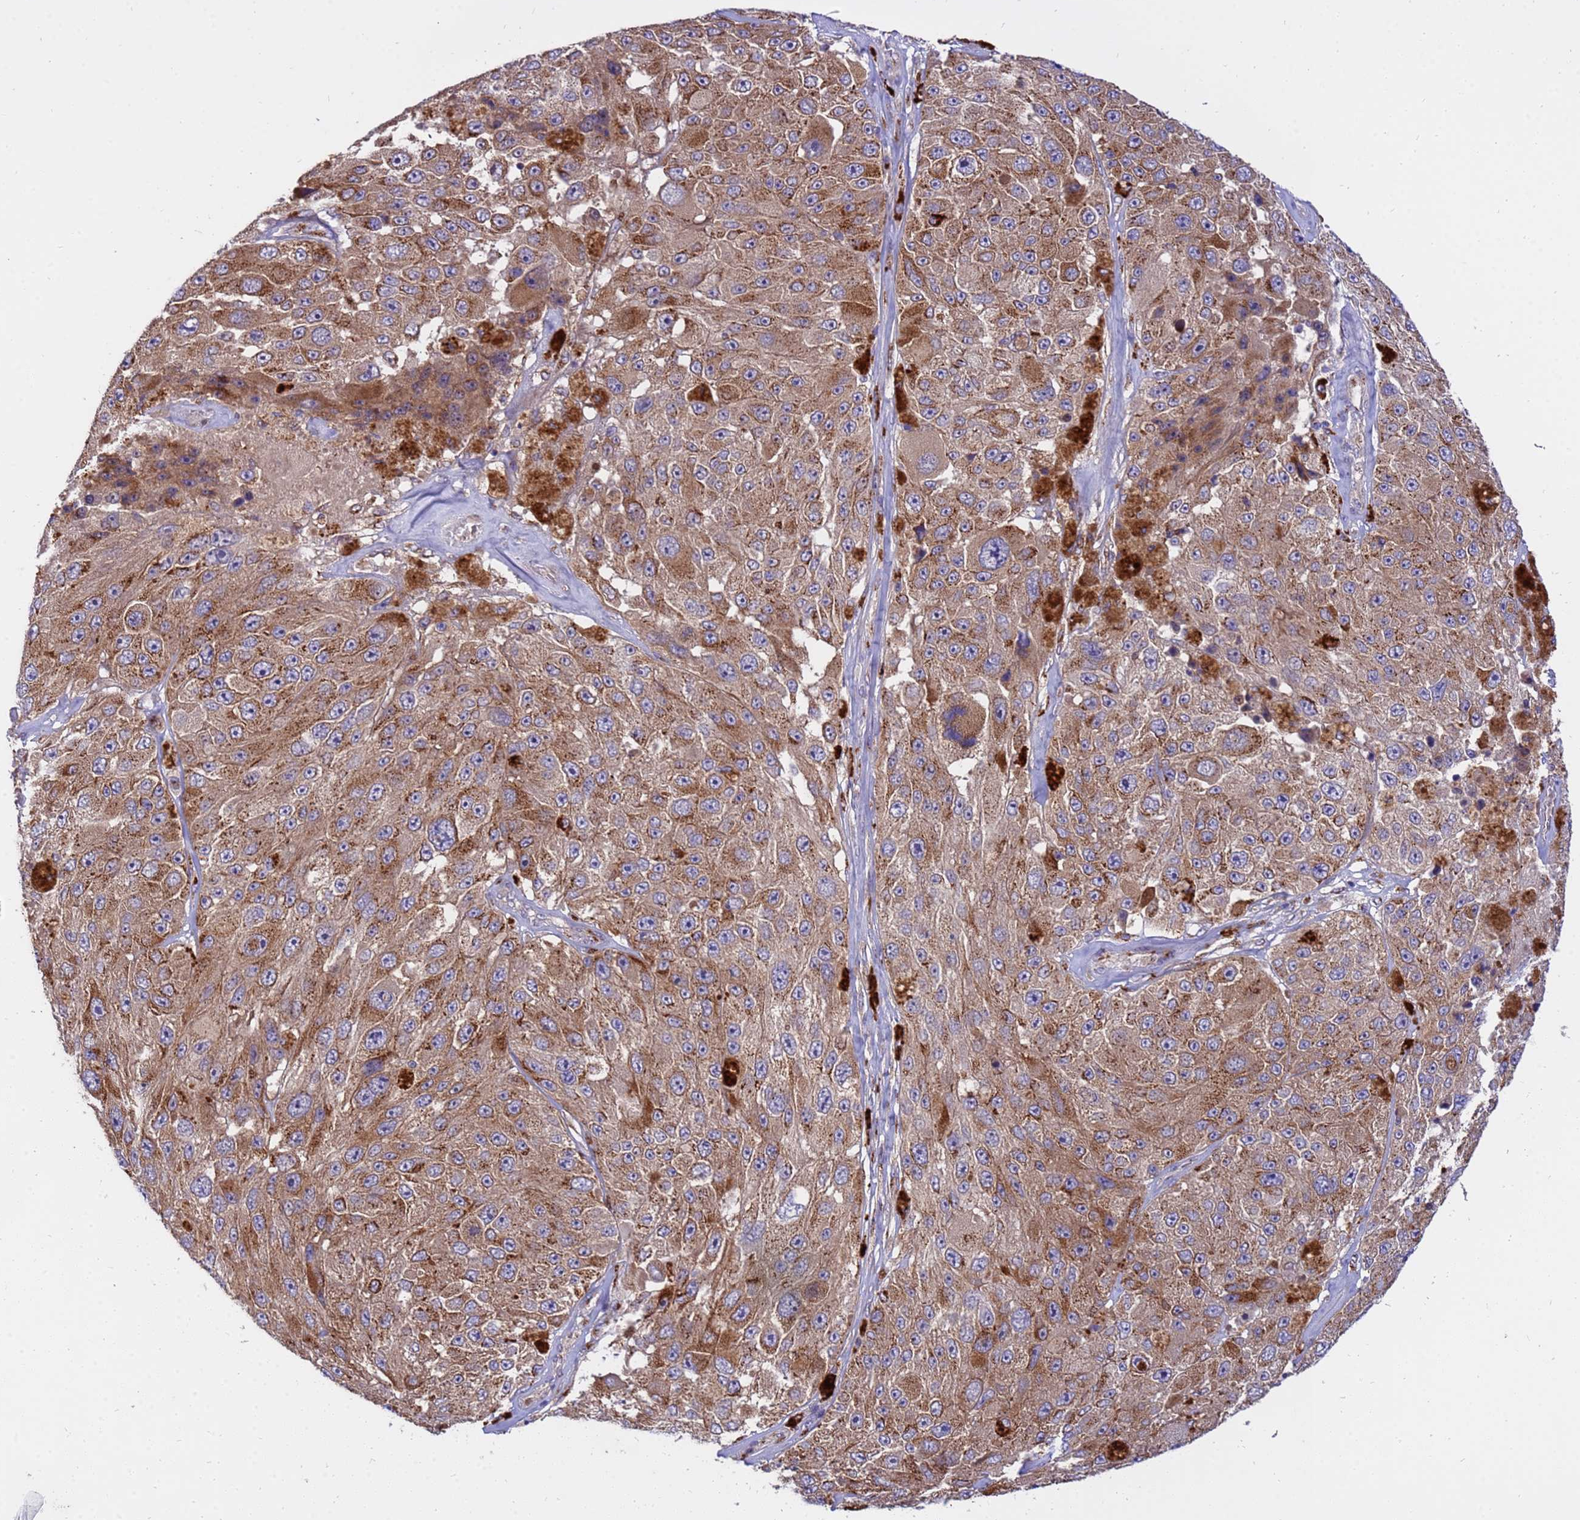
{"staining": {"intensity": "moderate", "quantity": ">75%", "location": "cytoplasmic/membranous"}, "tissue": "melanoma", "cell_type": "Tumor cells", "image_type": "cancer", "snomed": [{"axis": "morphology", "description": "Malignant melanoma, Metastatic site"}, {"axis": "topography", "description": "Lymph node"}], "caption": "Immunohistochemistry (IHC) micrograph of neoplastic tissue: human melanoma stained using immunohistochemistry (IHC) exhibits medium levels of moderate protein expression localized specifically in the cytoplasmic/membranous of tumor cells, appearing as a cytoplasmic/membranous brown color.", "gene": "HPS3", "patient": {"sex": "male", "age": 62}}